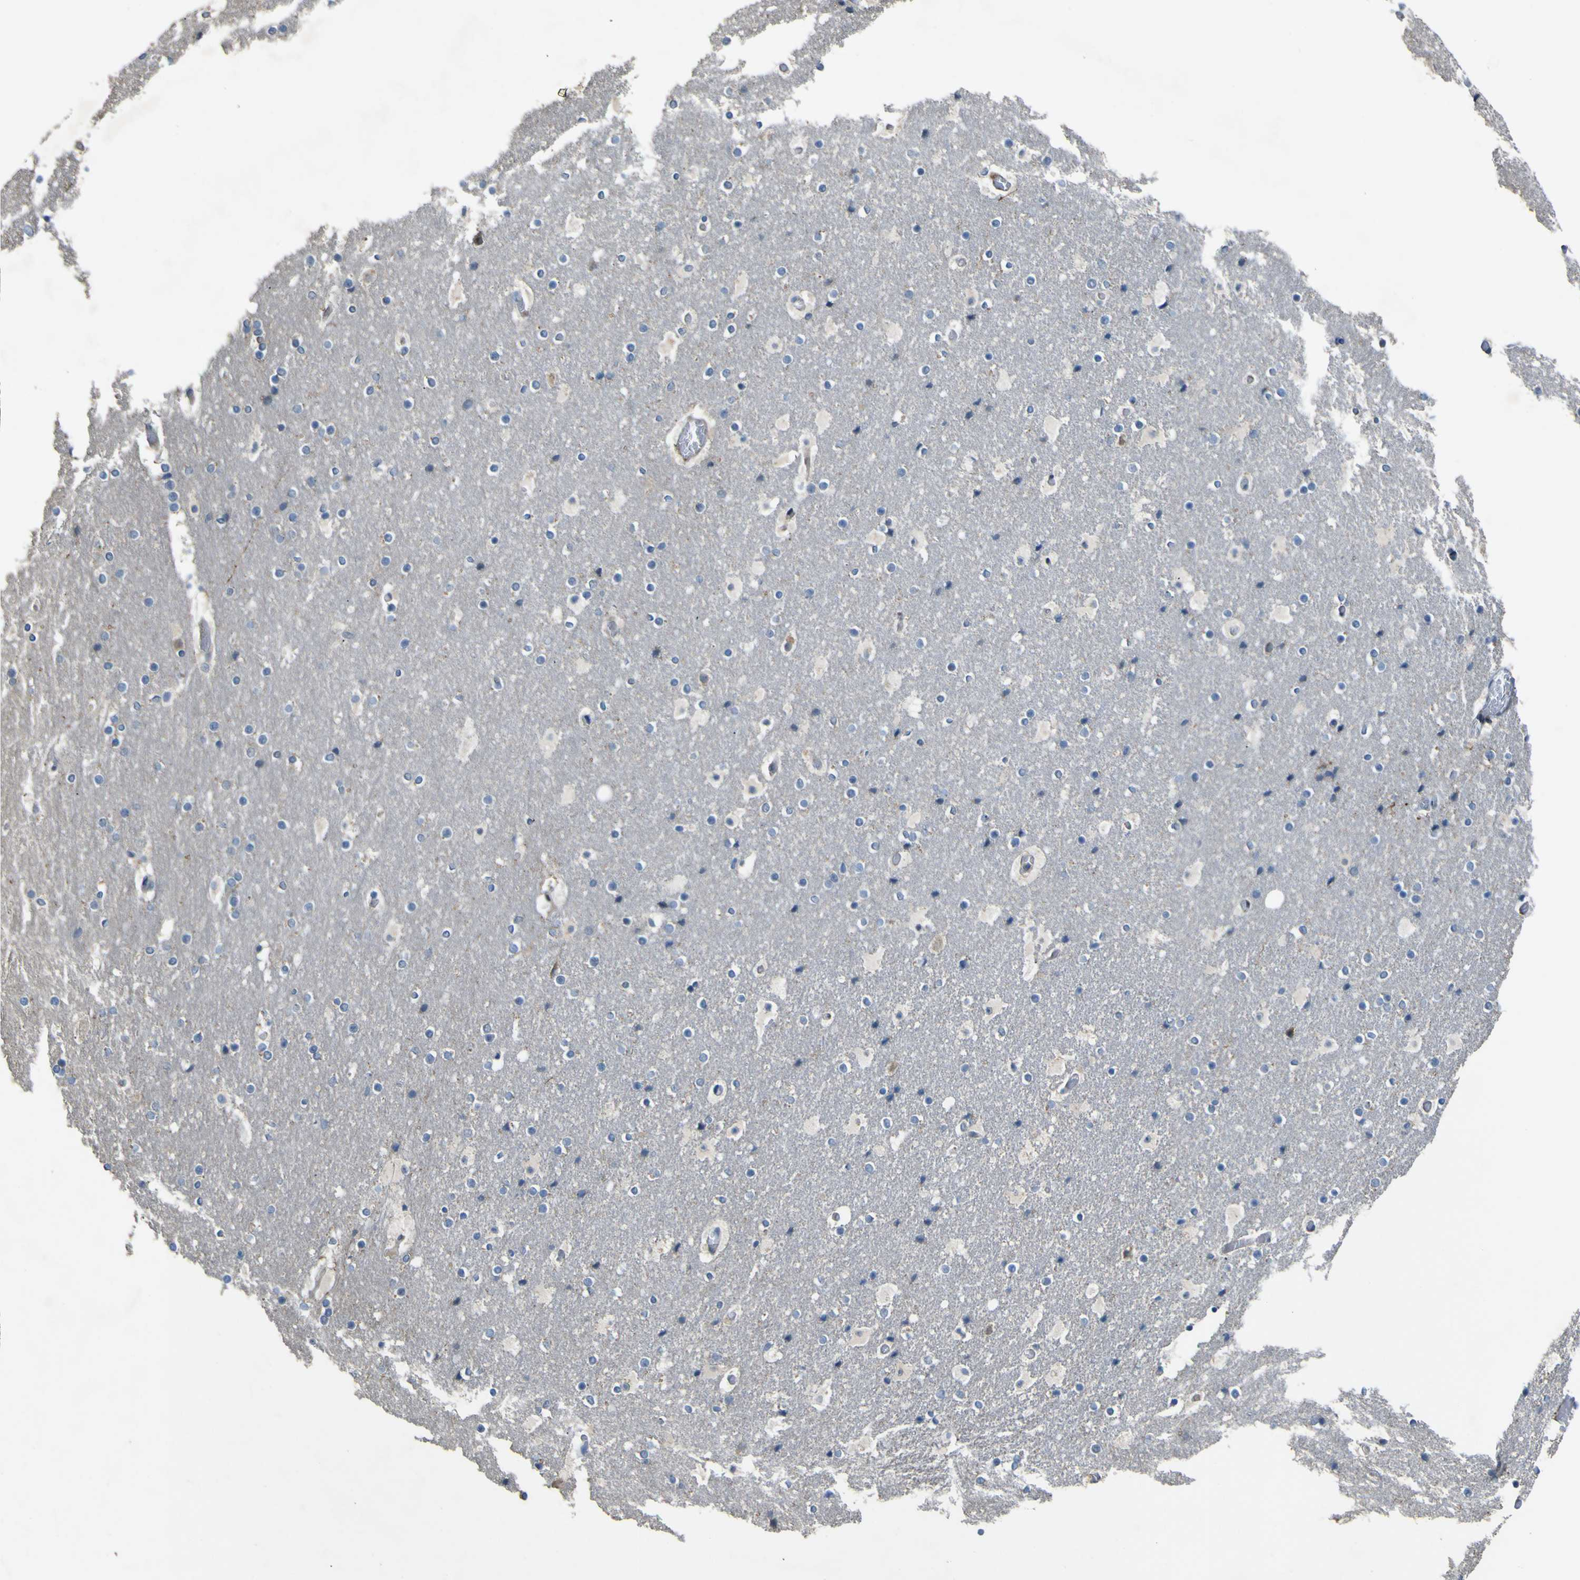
{"staining": {"intensity": "moderate", "quantity": "25%-75%", "location": "cytoplasmic/membranous"}, "tissue": "cerebral cortex", "cell_type": "Endothelial cells", "image_type": "normal", "snomed": [{"axis": "morphology", "description": "Normal tissue, NOS"}, {"axis": "topography", "description": "Cerebral cortex"}], "caption": "Immunohistochemical staining of normal human cerebral cortex shows moderate cytoplasmic/membranous protein staining in about 25%-75% of endothelial cells. The protein of interest is stained brown, and the nuclei are stained in blue (DAB (3,3'-diaminobenzidine) IHC with brightfield microscopy, high magnification).", "gene": "LBHD1", "patient": {"sex": "male", "age": 57}}